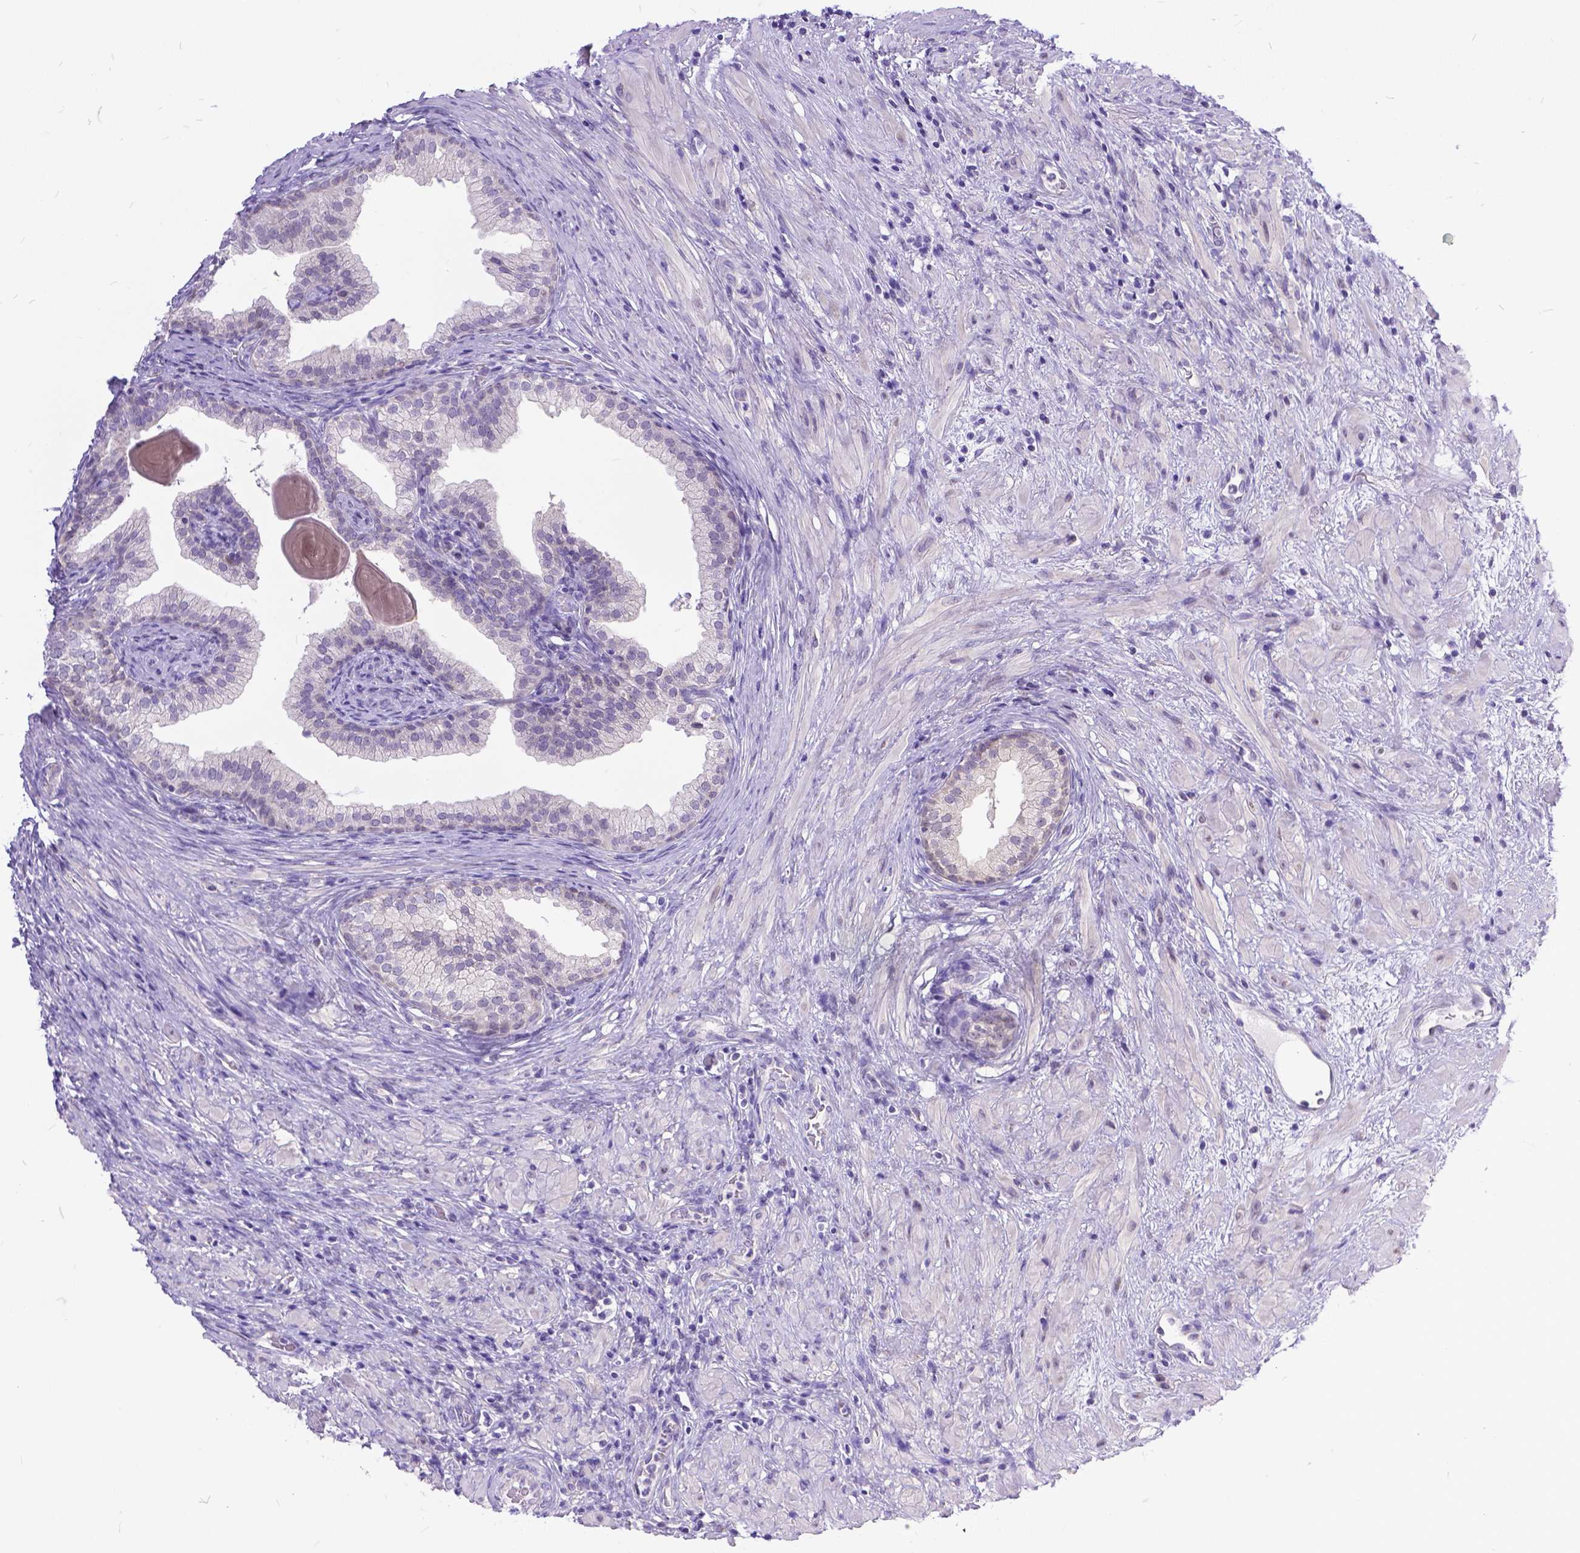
{"staining": {"intensity": "negative", "quantity": "none", "location": "none"}, "tissue": "prostate cancer", "cell_type": "Tumor cells", "image_type": "cancer", "snomed": [{"axis": "morphology", "description": "Adenocarcinoma, Low grade"}, {"axis": "topography", "description": "Prostate and seminal vesicle, NOS"}], "caption": "Immunohistochemical staining of prostate adenocarcinoma (low-grade) shows no significant staining in tumor cells. Nuclei are stained in blue.", "gene": "TTLL6", "patient": {"sex": "male", "age": 71}}